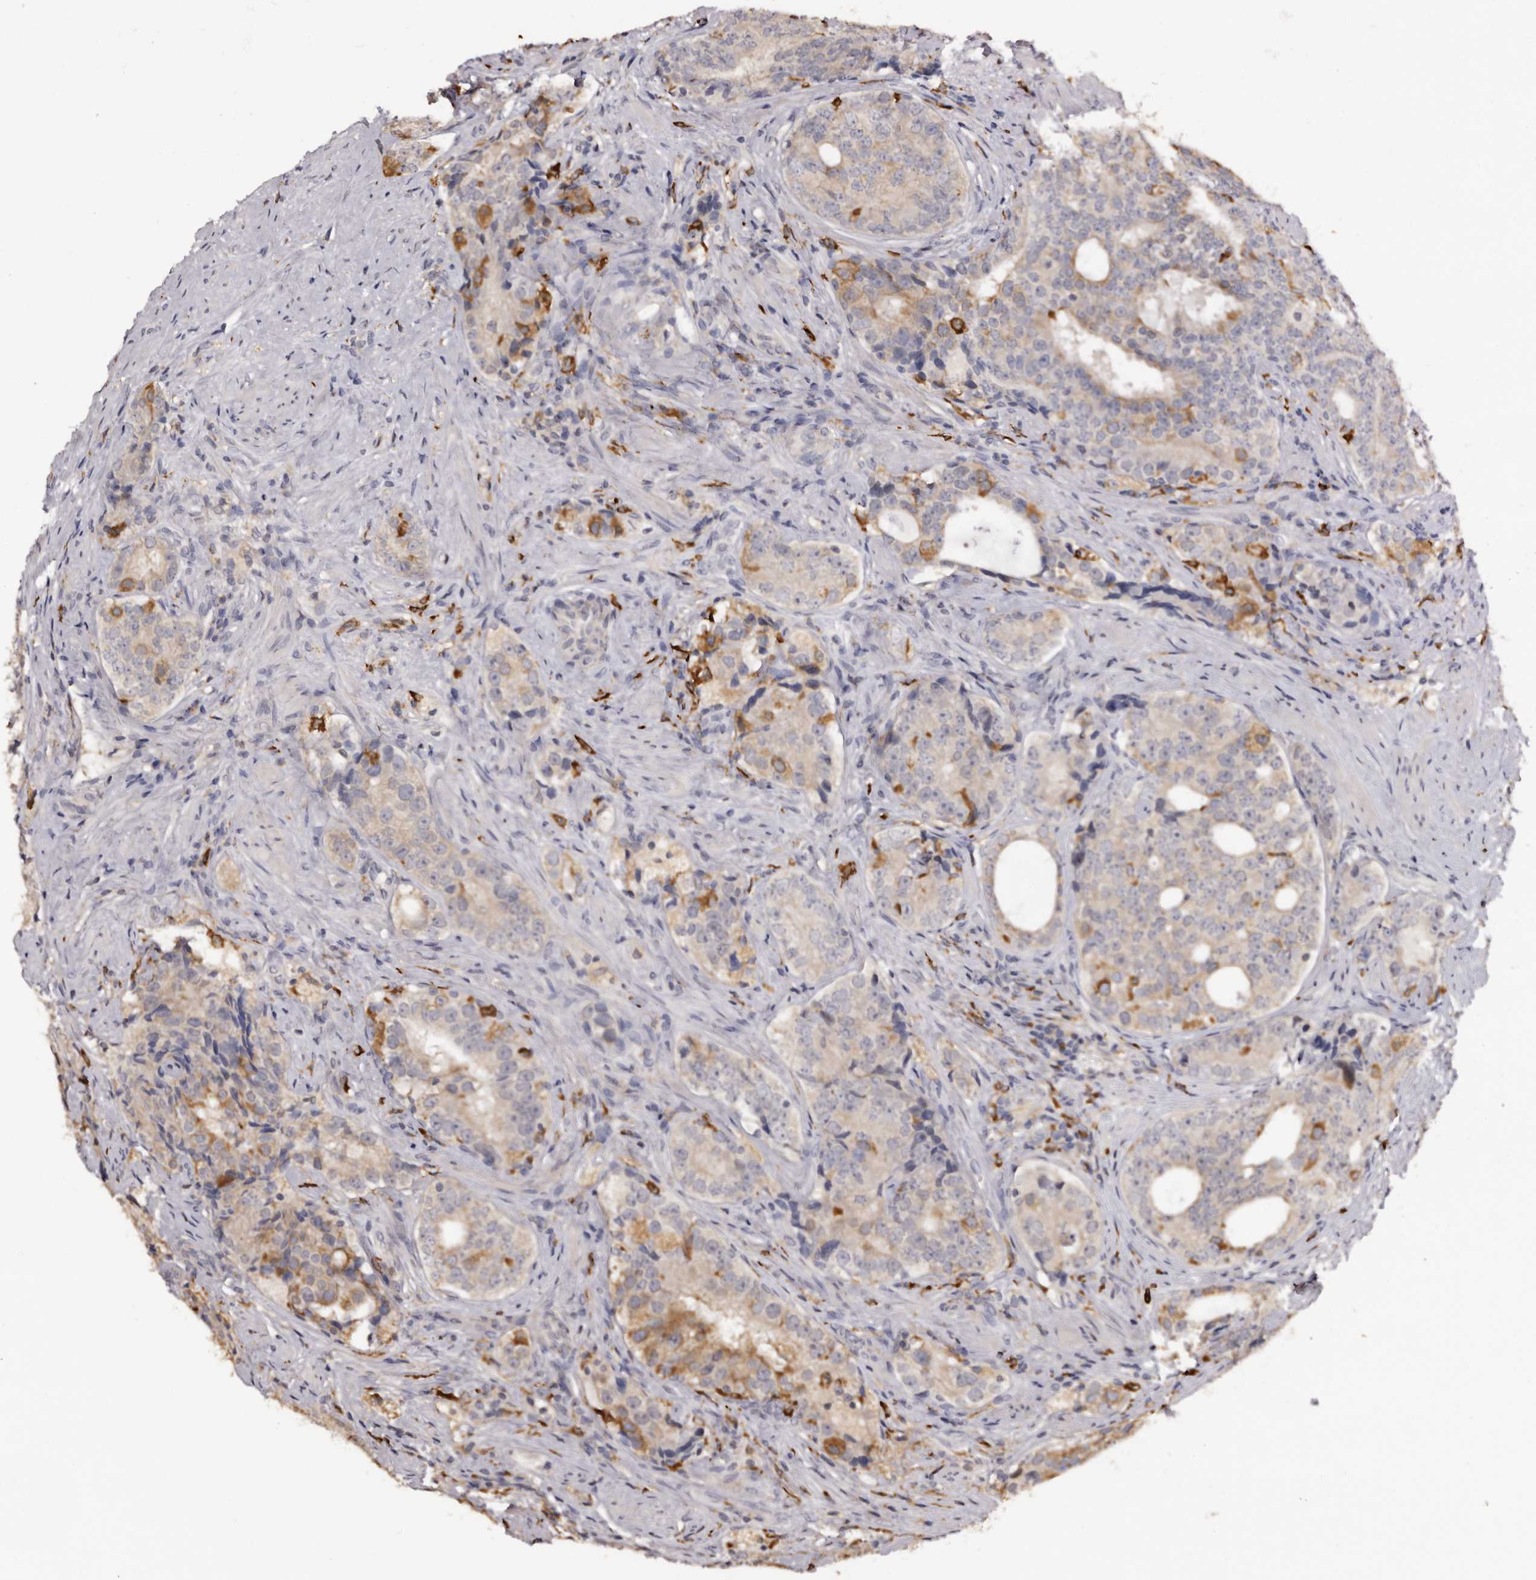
{"staining": {"intensity": "moderate", "quantity": "<25%", "location": "cytoplasmic/membranous"}, "tissue": "prostate cancer", "cell_type": "Tumor cells", "image_type": "cancer", "snomed": [{"axis": "morphology", "description": "Adenocarcinoma, High grade"}, {"axis": "topography", "description": "Prostate"}], "caption": "A brown stain shows moderate cytoplasmic/membranous expression of a protein in prostate cancer tumor cells.", "gene": "TNNI1", "patient": {"sex": "male", "age": 56}}